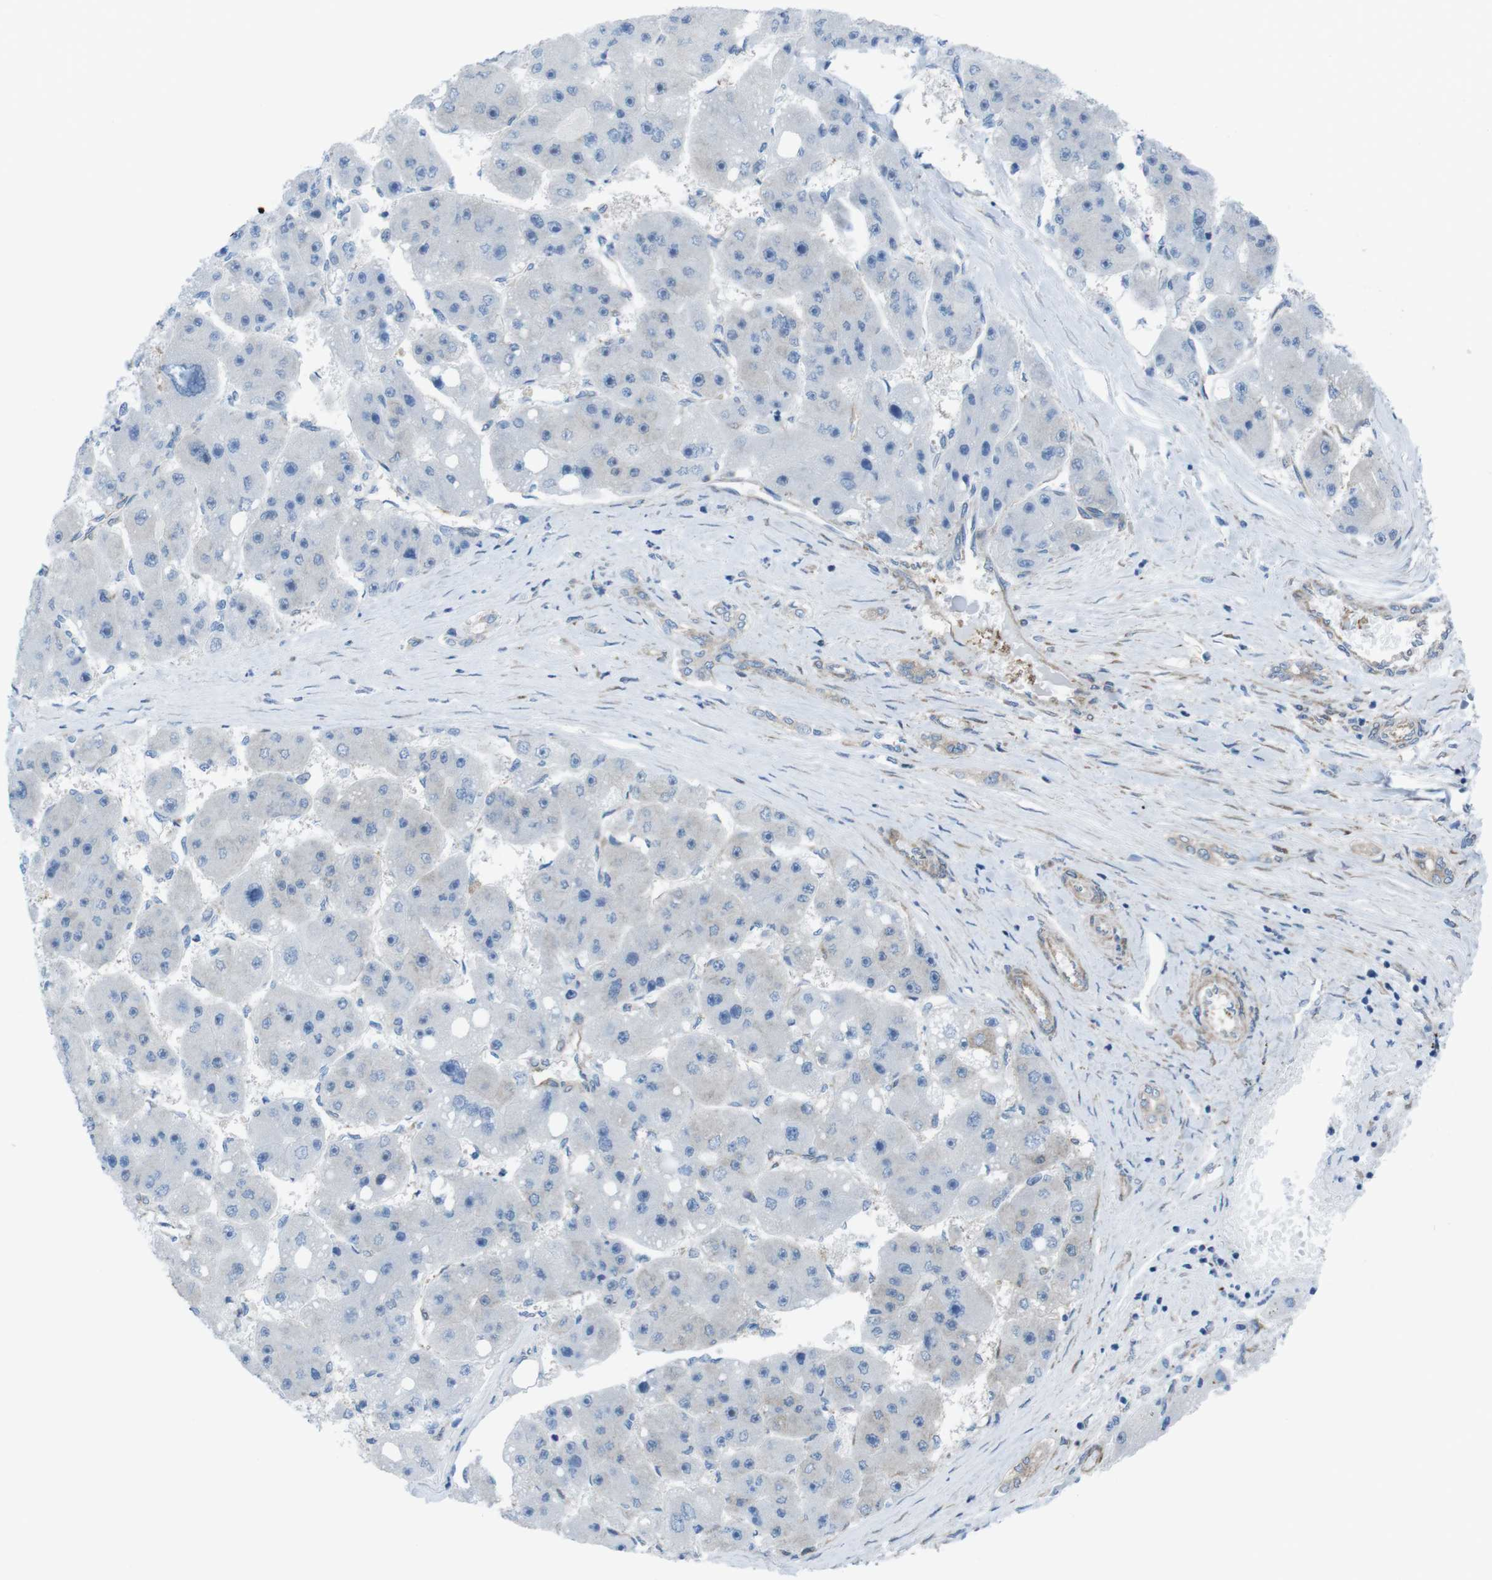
{"staining": {"intensity": "moderate", "quantity": "<25%", "location": "nuclear"}, "tissue": "liver cancer", "cell_type": "Tumor cells", "image_type": "cancer", "snomed": [{"axis": "morphology", "description": "Carcinoma, Hepatocellular, NOS"}, {"axis": "topography", "description": "Liver"}], "caption": "A high-resolution photomicrograph shows immunohistochemistry (IHC) staining of hepatocellular carcinoma (liver), which reveals moderate nuclear positivity in about <25% of tumor cells. The protein is shown in brown color, while the nuclei are stained blue.", "gene": "DIAPH2", "patient": {"sex": "female", "age": 61}}